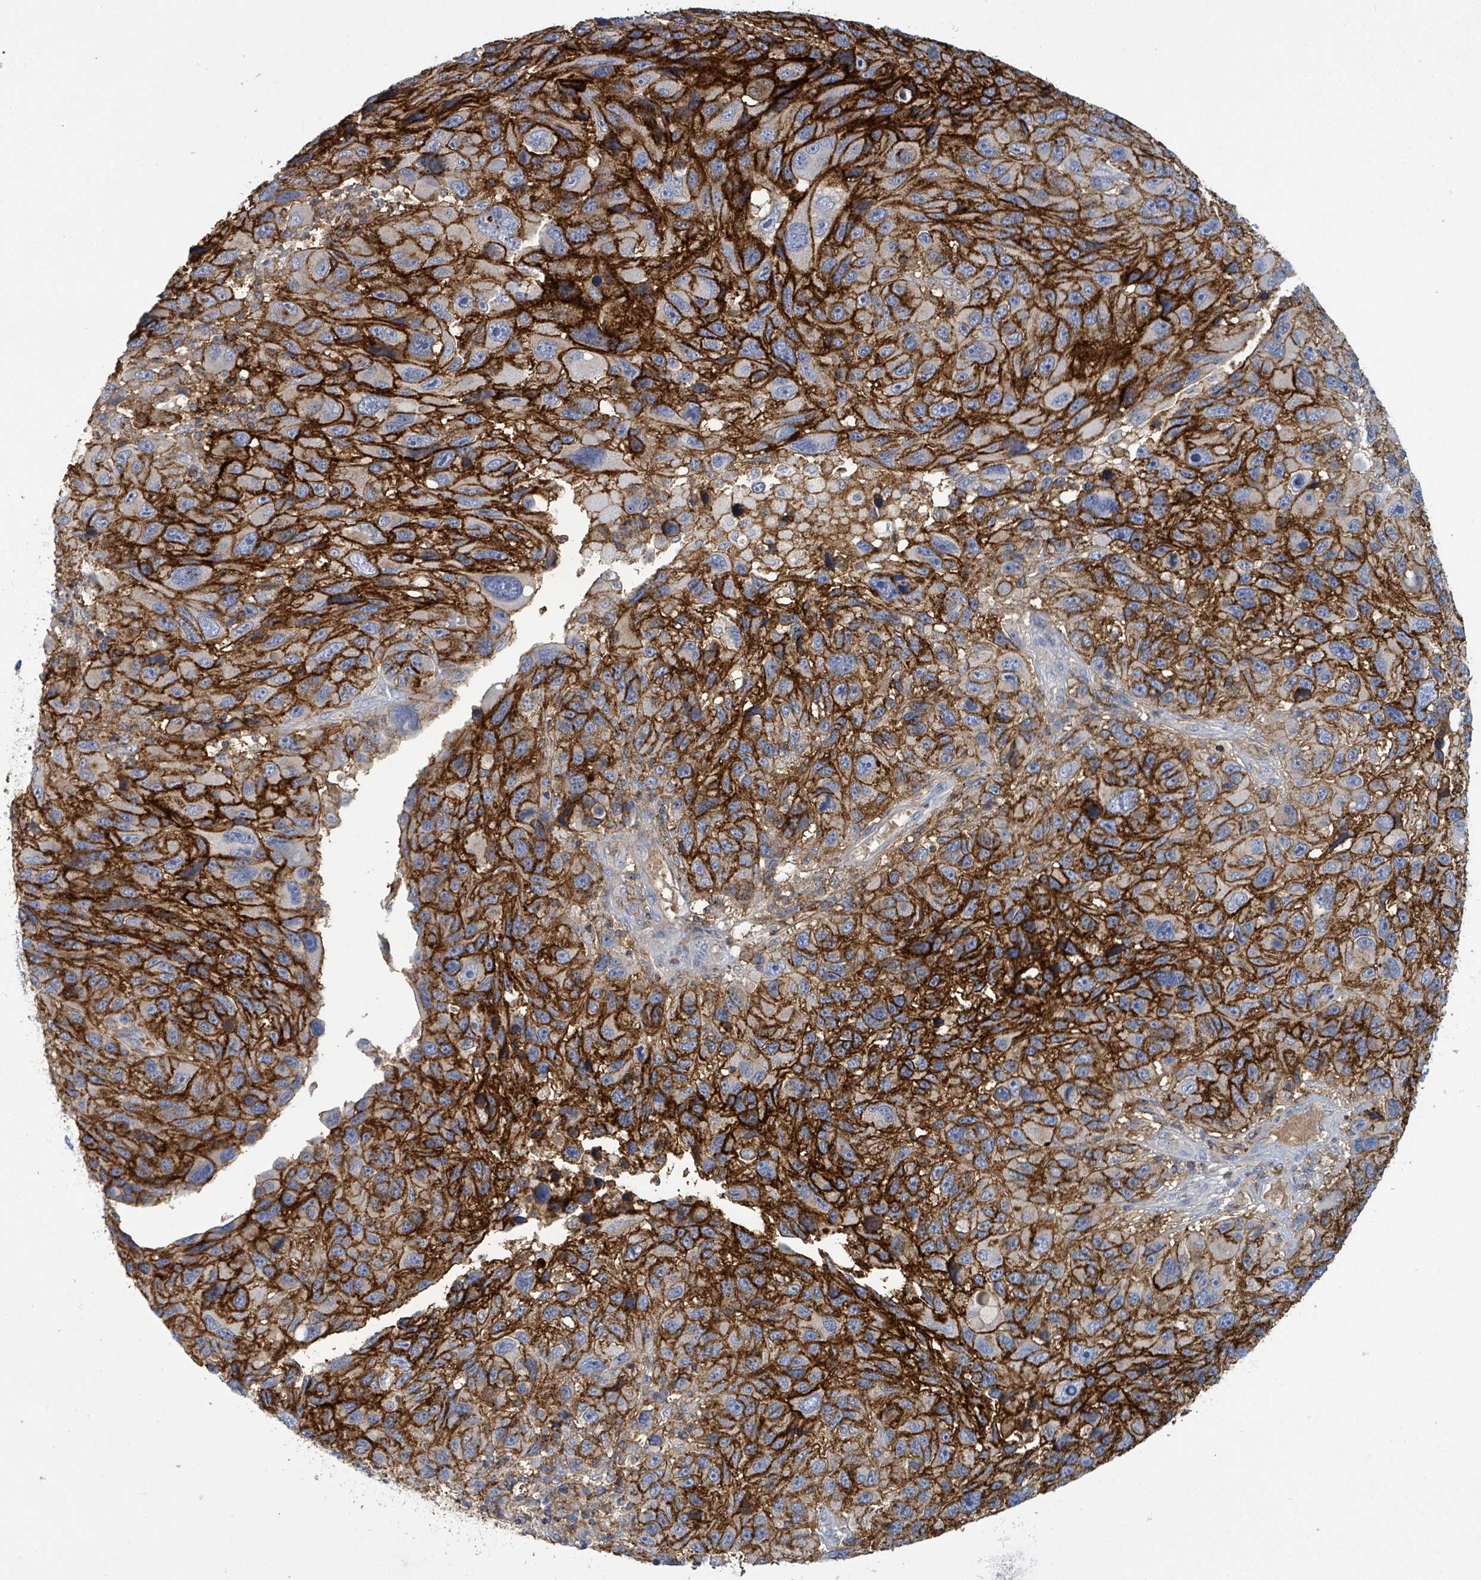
{"staining": {"intensity": "strong", "quantity": ">75%", "location": "cytoplasmic/membranous"}, "tissue": "melanoma", "cell_type": "Tumor cells", "image_type": "cancer", "snomed": [{"axis": "morphology", "description": "Malignant melanoma, NOS"}, {"axis": "topography", "description": "Skin"}], "caption": "A brown stain labels strong cytoplasmic/membranous staining of a protein in human melanoma tumor cells.", "gene": "TNFRSF14", "patient": {"sex": "male", "age": 53}}